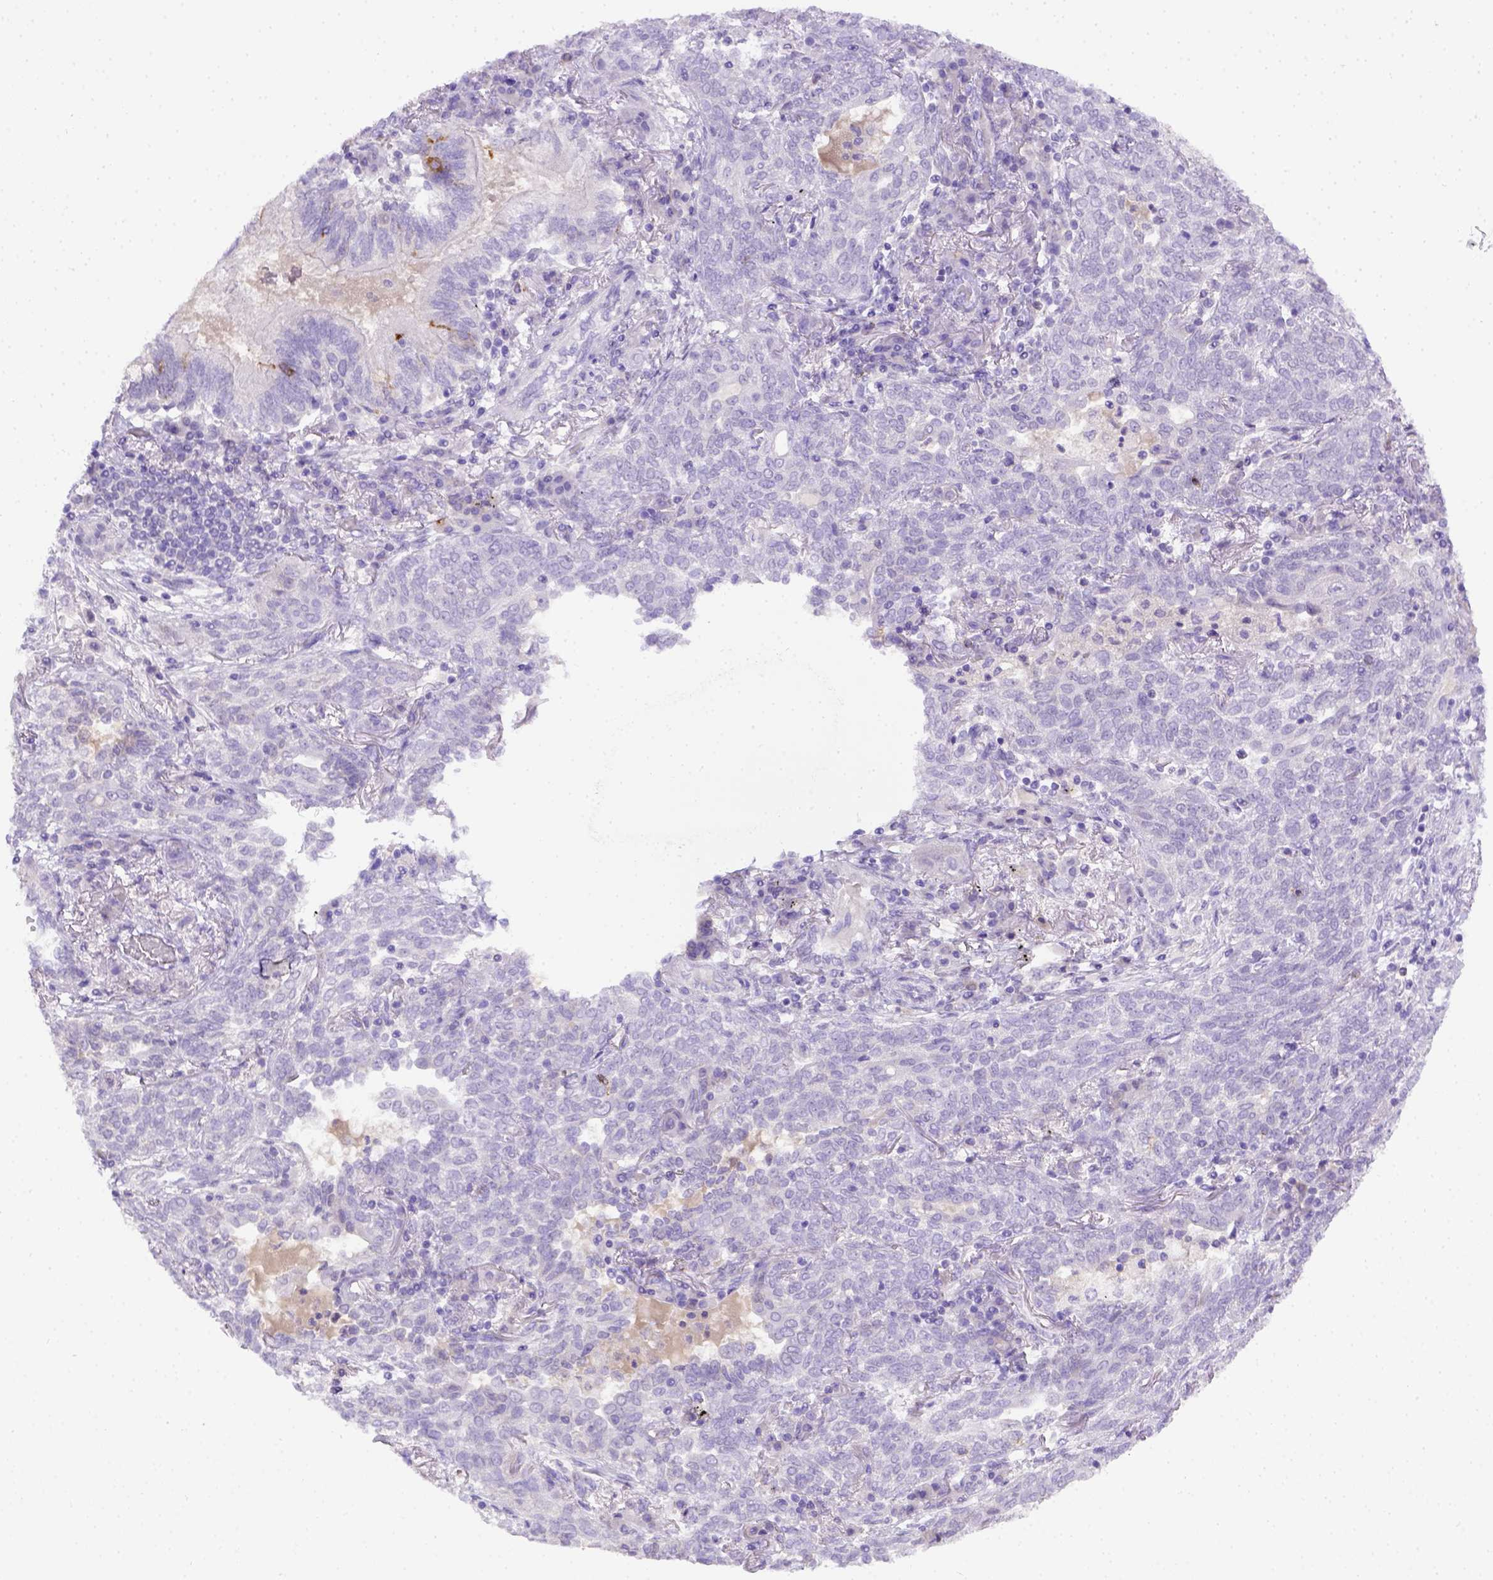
{"staining": {"intensity": "negative", "quantity": "none", "location": "none"}, "tissue": "lung cancer", "cell_type": "Tumor cells", "image_type": "cancer", "snomed": [{"axis": "morphology", "description": "Squamous cell carcinoma, NOS"}, {"axis": "topography", "description": "Lung"}], "caption": "Tumor cells are negative for protein expression in human lung cancer.", "gene": "B3GAT1", "patient": {"sex": "female", "age": 70}}